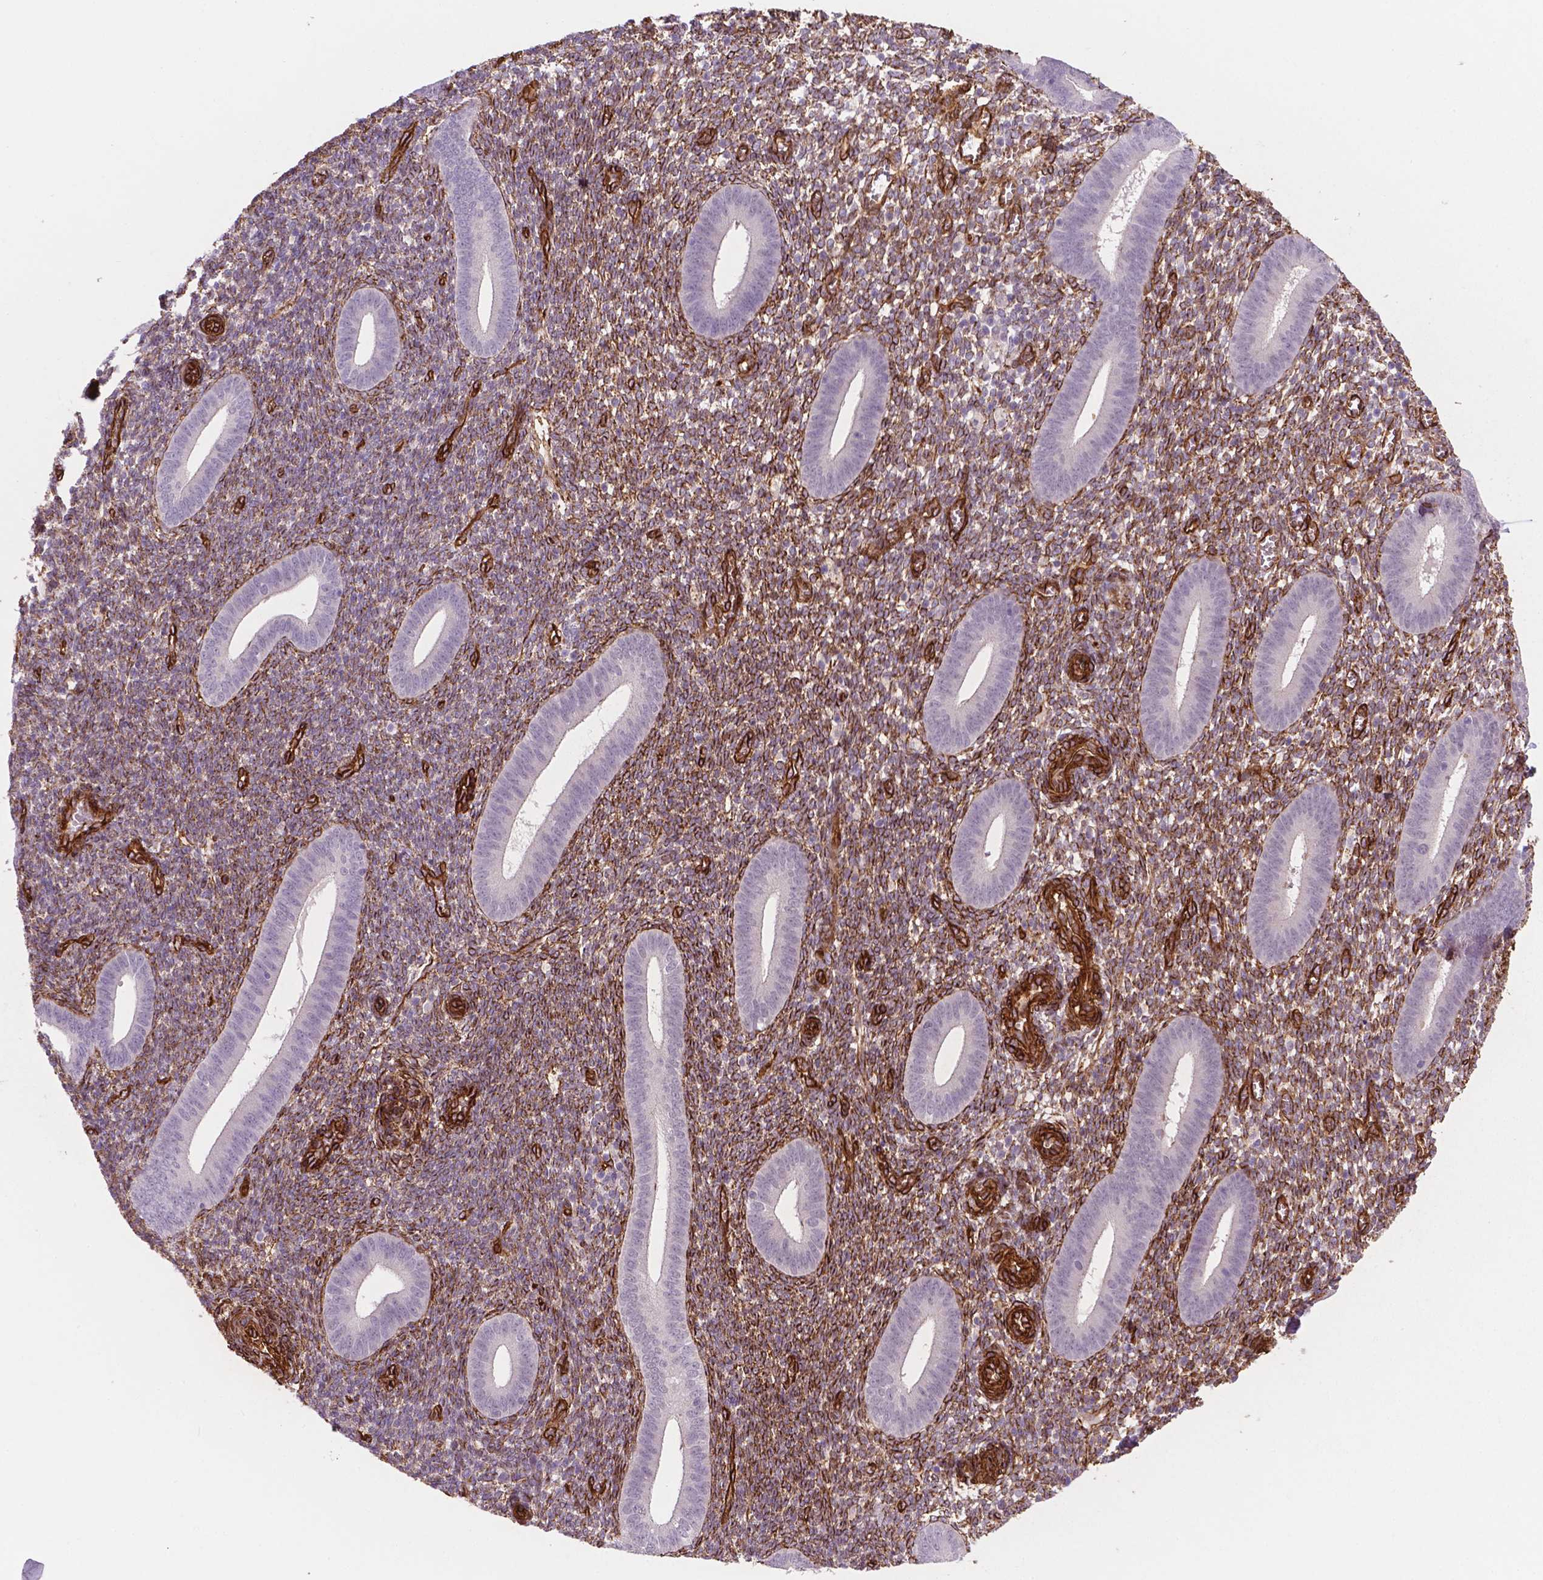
{"staining": {"intensity": "moderate", "quantity": "<25%", "location": "cytoplasmic/membranous"}, "tissue": "endometrium", "cell_type": "Cells in endometrial stroma", "image_type": "normal", "snomed": [{"axis": "morphology", "description": "Normal tissue, NOS"}, {"axis": "topography", "description": "Endometrium"}], "caption": "The image exhibits a brown stain indicating the presence of a protein in the cytoplasmic/membranous of cells in endometrial stroma in endometrium.", "gene": "EGFL8", "patient": {"sex": "female", "age": 25}}